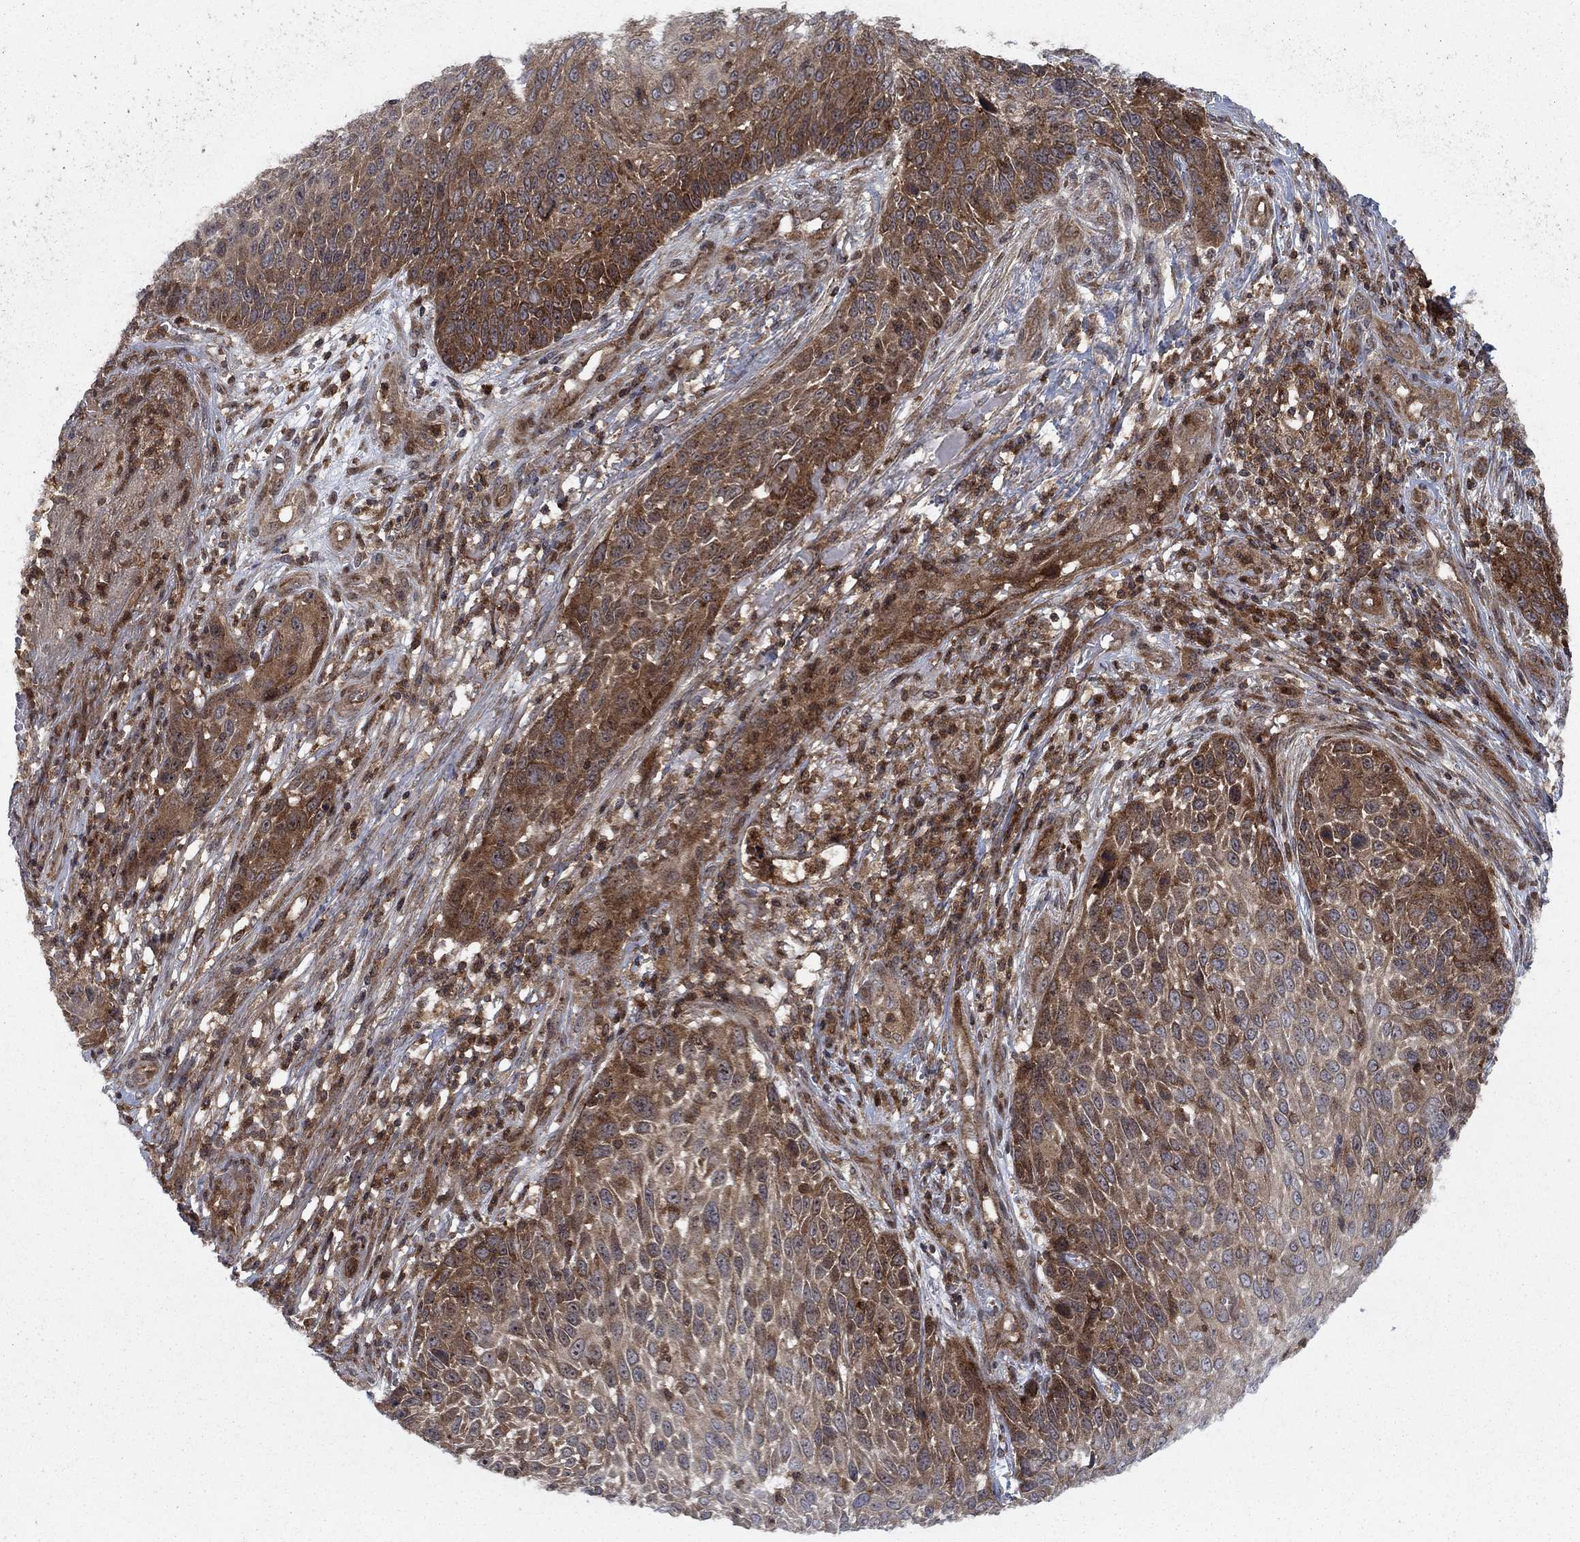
{"staining": {"intensity": "moderate", "quantity": ">75%", "location": "cytoplasmic/membranous"}, "tissue": "skin cancer", "cell_type": "Tumor cells", "image_type": "cancer", "snomed": [{"axis": "morphology", "description": "Squamous cell carcinoma, NOS"}, {"axis": "topography", "description": "Skin"}], "caption": "About >75% of tumor cells in human skin cancer display moderate cytoplasmic/membranous protein expression as visualized by brown immunohistochemical staining.", "gene": "IFI35", "patient": {"sex": "male", "age": 92}}